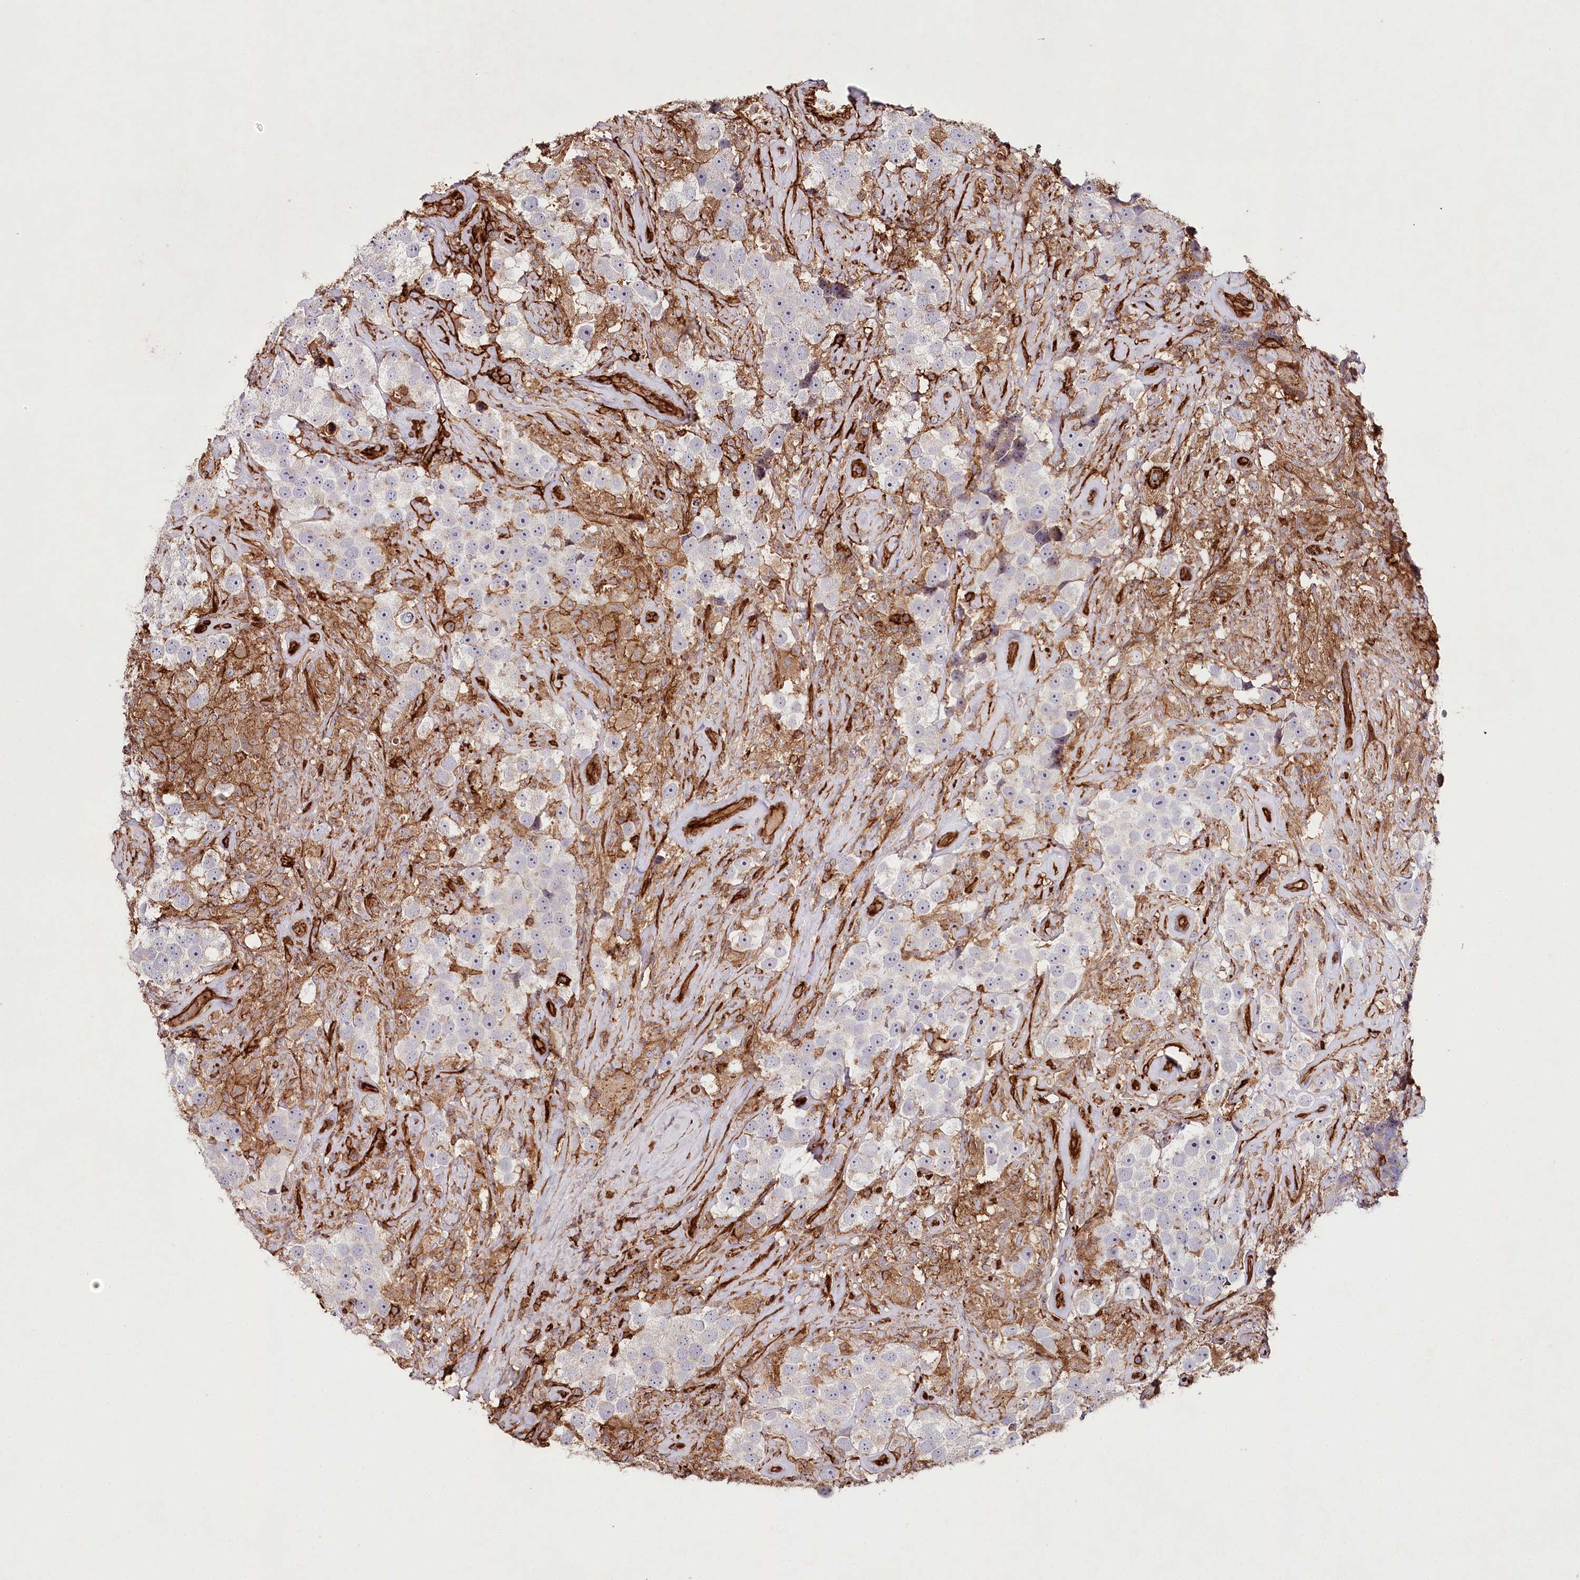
{"staining": {"intensity": "negative", "quantity": "none", "location": "none"}, "tissue": "testis cancer", "cell_type": "Tumor cells", "image_type": "cancer", "snomed": [{"axis": "morphology", "description": "Seminoma, NOS"}, {"axis": "topography", "description": "Testis"}], "caption": "Immunohistochemical staining of human seminoma (testis) shows no significant expression in tumor cells. (DAB (3,3'-diaminobenzidine) immunohistochemistry, high magnification).", "gene": "RBP5", "patient": {"sex": "male", "age": 49}}